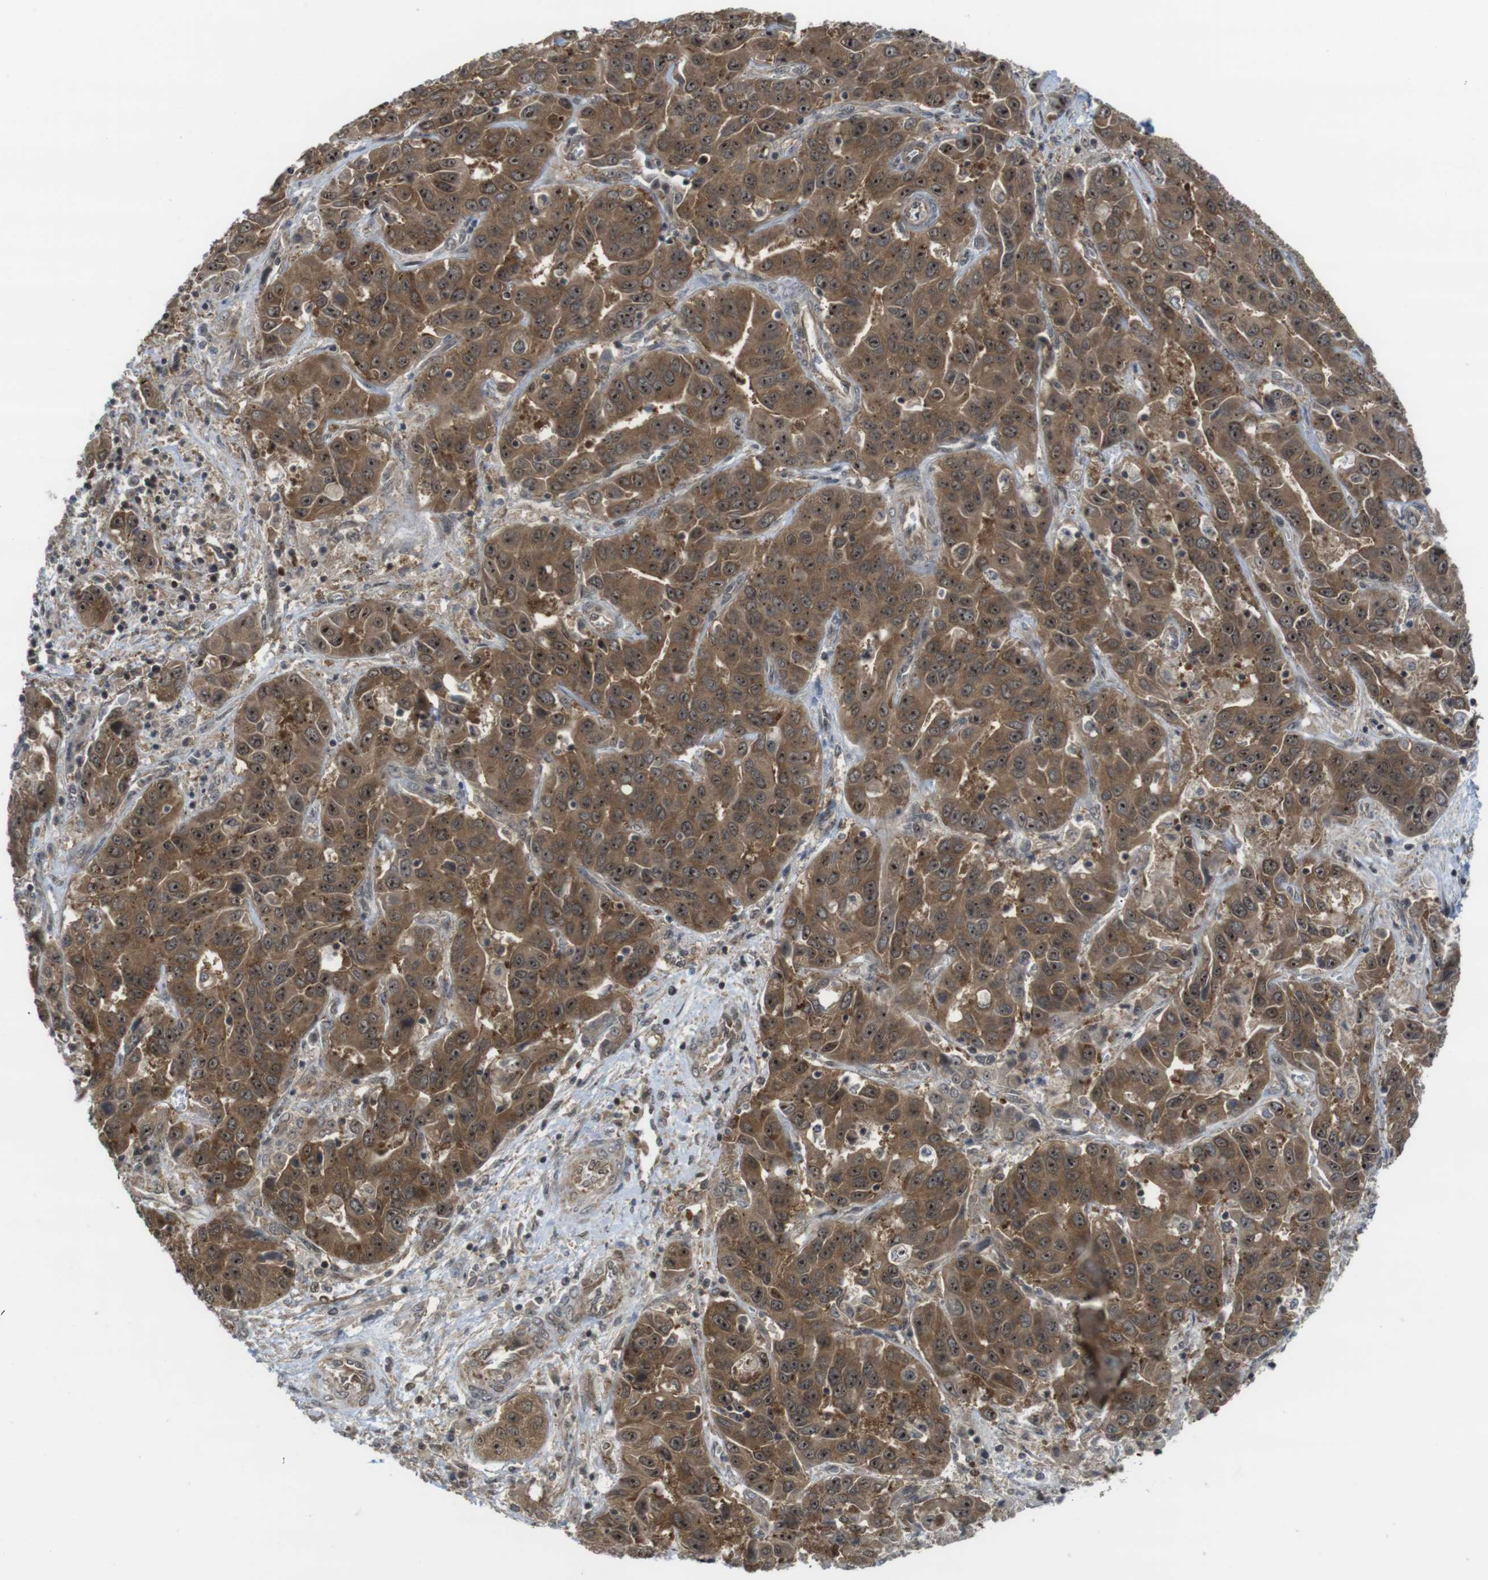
{"staining": {"intensity": "strong", "quantity": ">75%", "location": "cytoplasmic/membranous,nuclear"}, "tissue": "liver cancer", "cell_type": "Tumor cells", "image_type": "cancer", "snomed": [{"axis": "morphology", "description": "Cholangiocarcinoma"}, {"axis": "topography", "description": "Liver"}], "caption": "Cholangiocarcinoma (liver) stained with DAB IHC exhibits high levels of strong cytoplasmic/membranous and nuclear positivity in about >75% of tumor cells. (Brightfield microscopy of DAB IHC at high magnification).", "gene": "CC2D1A", "patient": {"sex": "female", "age": 52}}